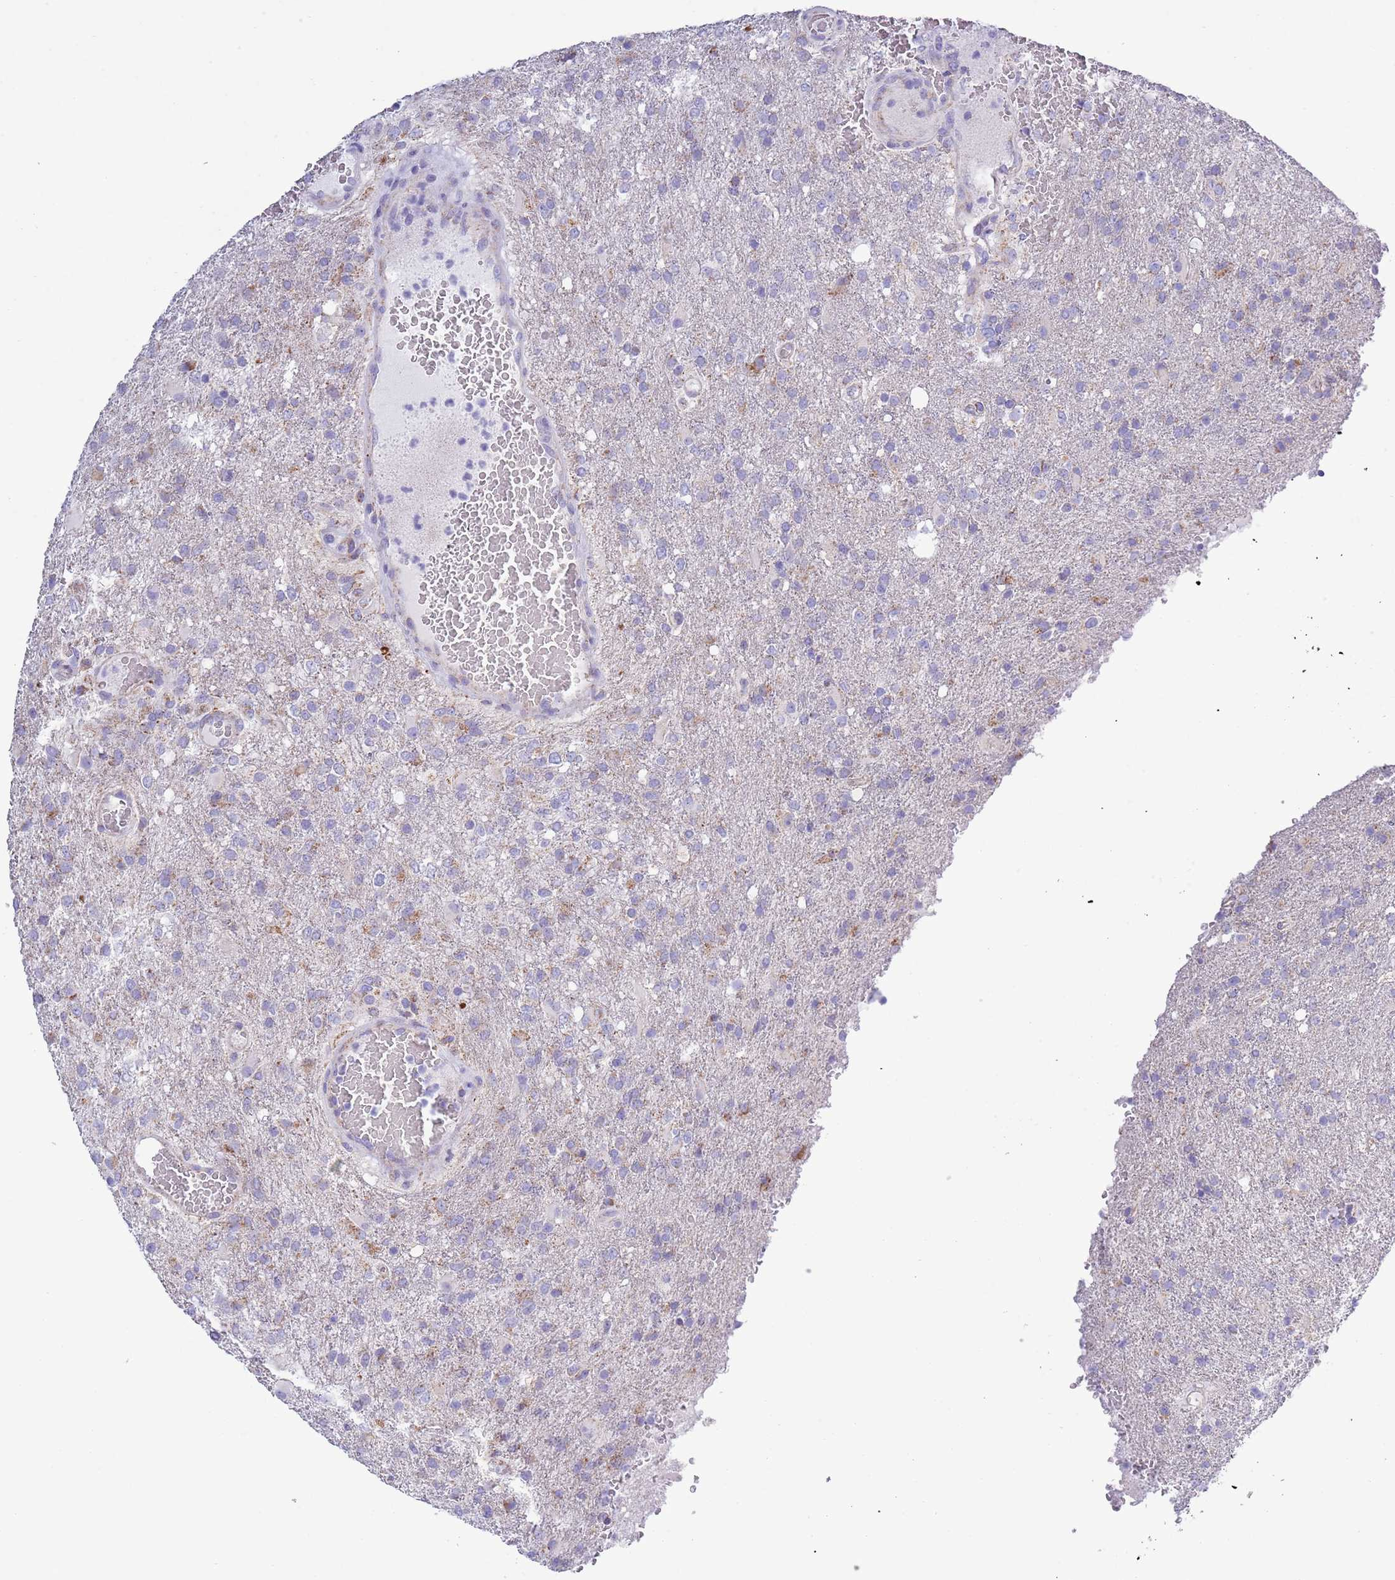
{"staining": {"intensity": "moderate", "quantity": "<25%", "location": "cytoplasmic/membranous"}, "tissue": "glioma", "cell_type": "Tumor cells", "image_type": "cancer", "snomed": [{"axis": "morphology", "description": "Glioma, malignant, High grade"}, {"axis": "topography", "description": "Brain"}], "caption": "A brown stain highlights moderate cytoplasmic/membranous staining of a protein in glioma tumor cells.", "gene": "MOCOS", "patient": {"sex": "female", "age": 74}}